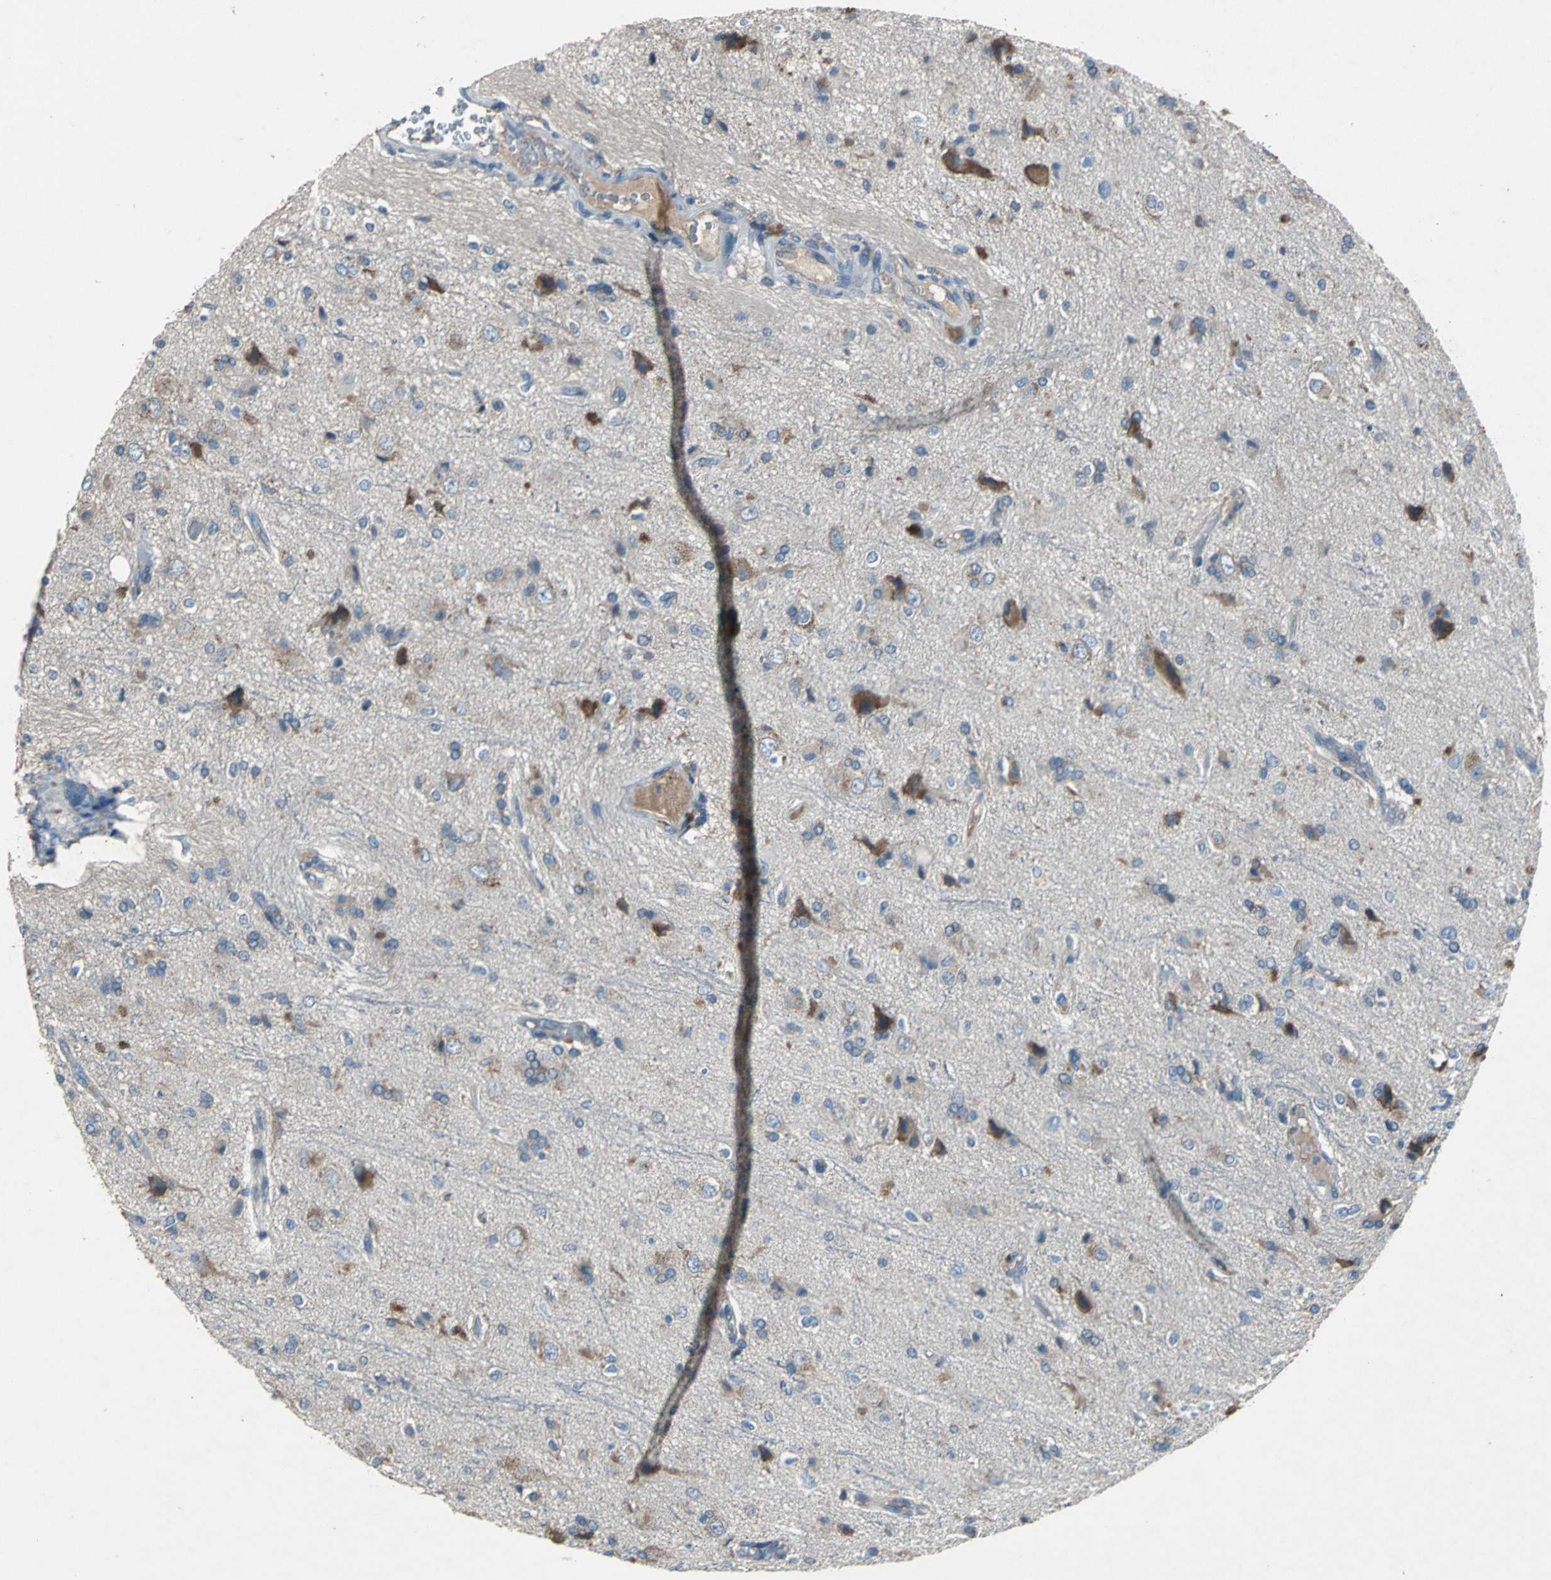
{"staining": {"intensity": "weak", "quantity": ">75%", "location": "cytoplasmic/membranous"}, "tissue": "glioma", "cell_type": "Tumor cells", "image_type": "cancer", "snomed": [{"axis": "morphology", "description": "Glioma, malignant, High grade"}, {"axis": "topography", "description": "Brain"}], "caption": "A brown stain shows weak cytoplasmic/membranous staining of a protein in human malignant high-grade glioma tumor cells. The protein is shown in brown color, while the nuclei are stained blue.", "gene": "HEPH", "patient": {"sex": "male", "age": 47}}